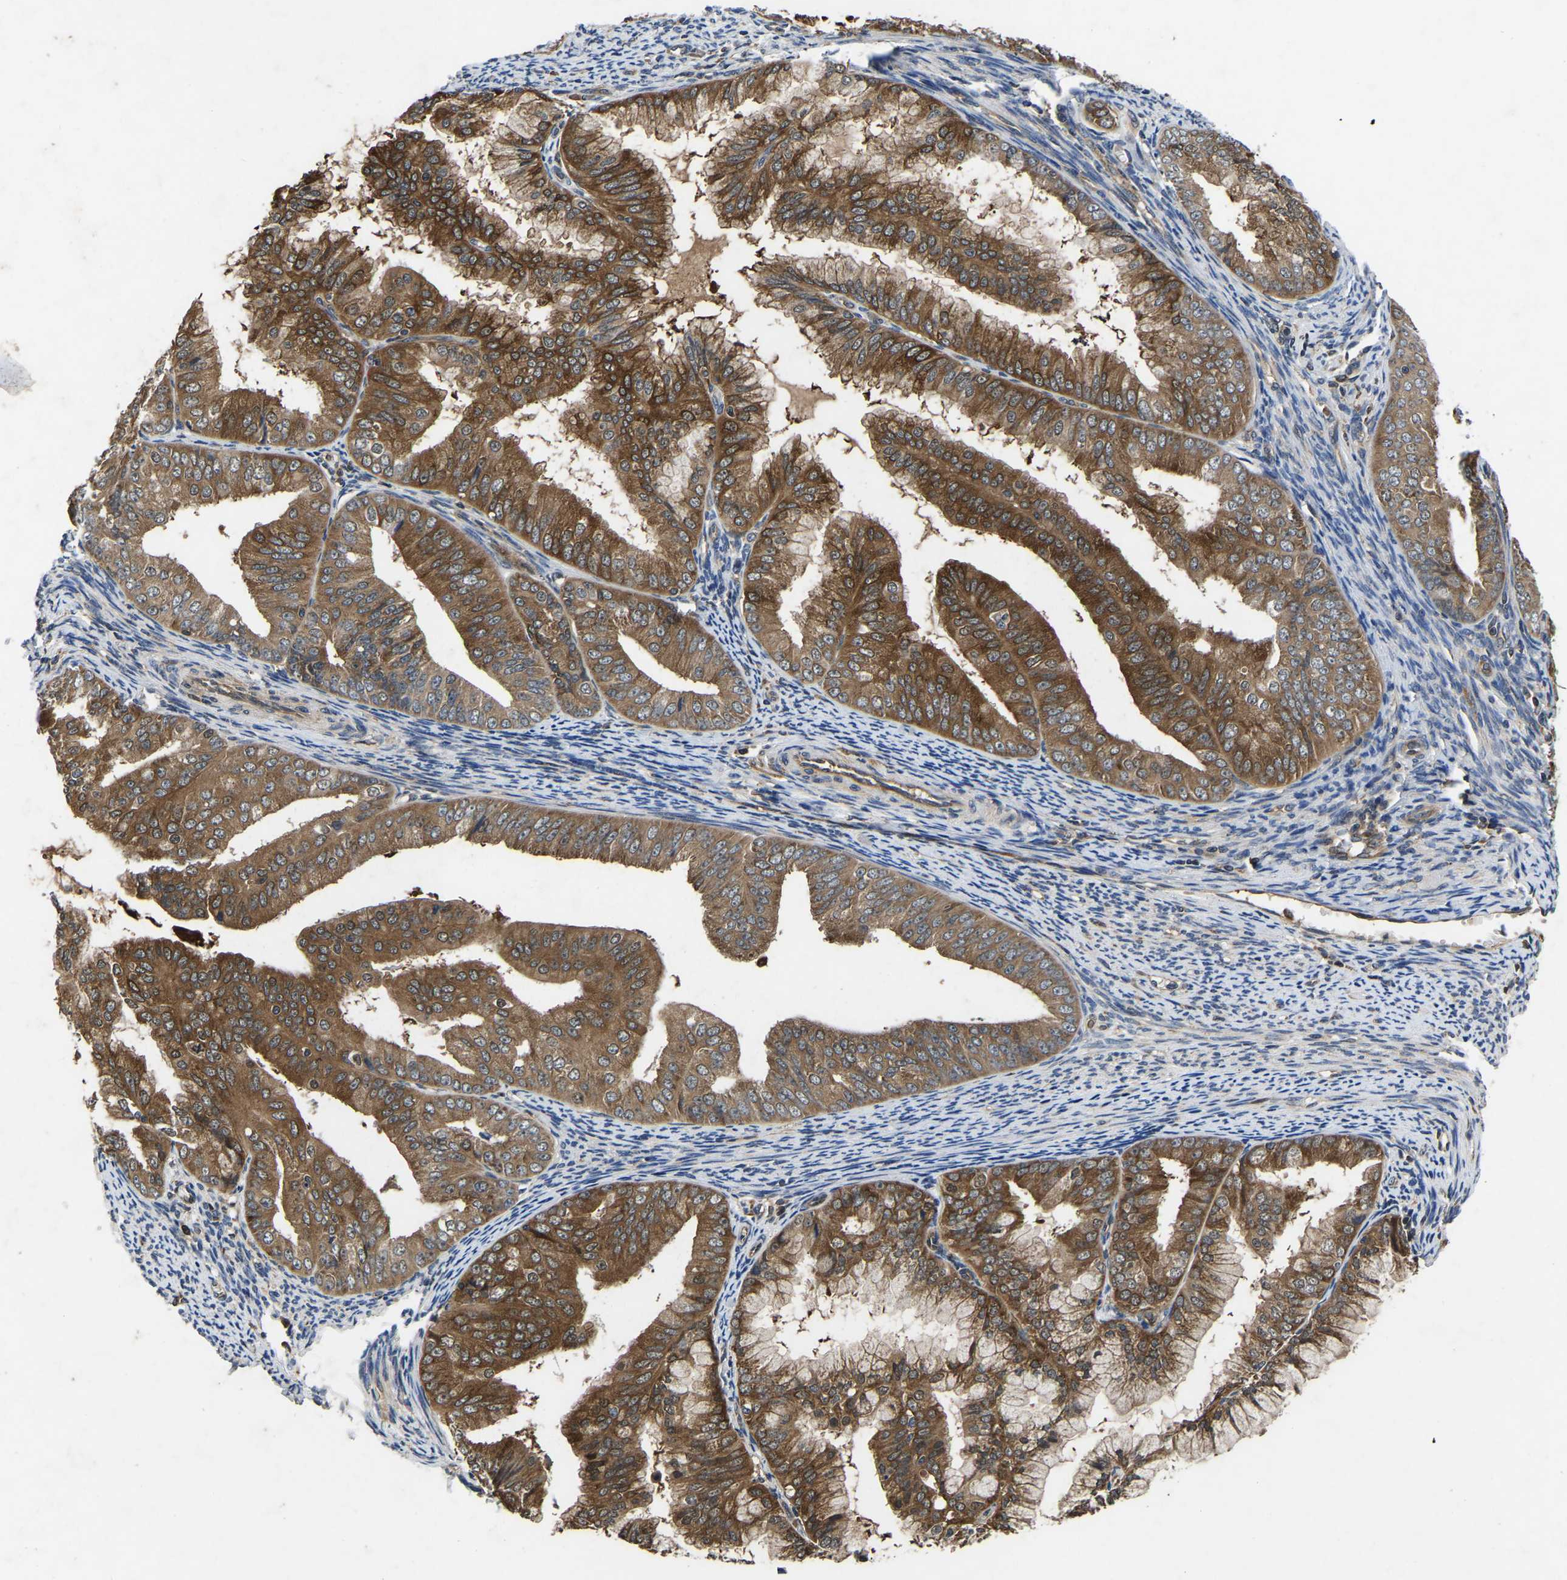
{"staining": {"intensity": "strong", "quantity": ">75%", "location": "cytoplasmic/membranous"}, "tissue": "endometrial cancer", "cell_type": "Tumor cells", "image_type": "cancer", "snomed": [{"axis": "morphology", "description": "Adenocarcinoma, NOS"}, {"axis": "topography", "description": "Endometrium"}], "caption": "Brown immunohistochemical staining in human endometrial cancer (adenocarcinoma) exhibits strong cytoplasmic/membranous positivity in approximately >75% of tumor cells.", "gene": "FGD5", "patient": {"sex": "female", "age": 63}}